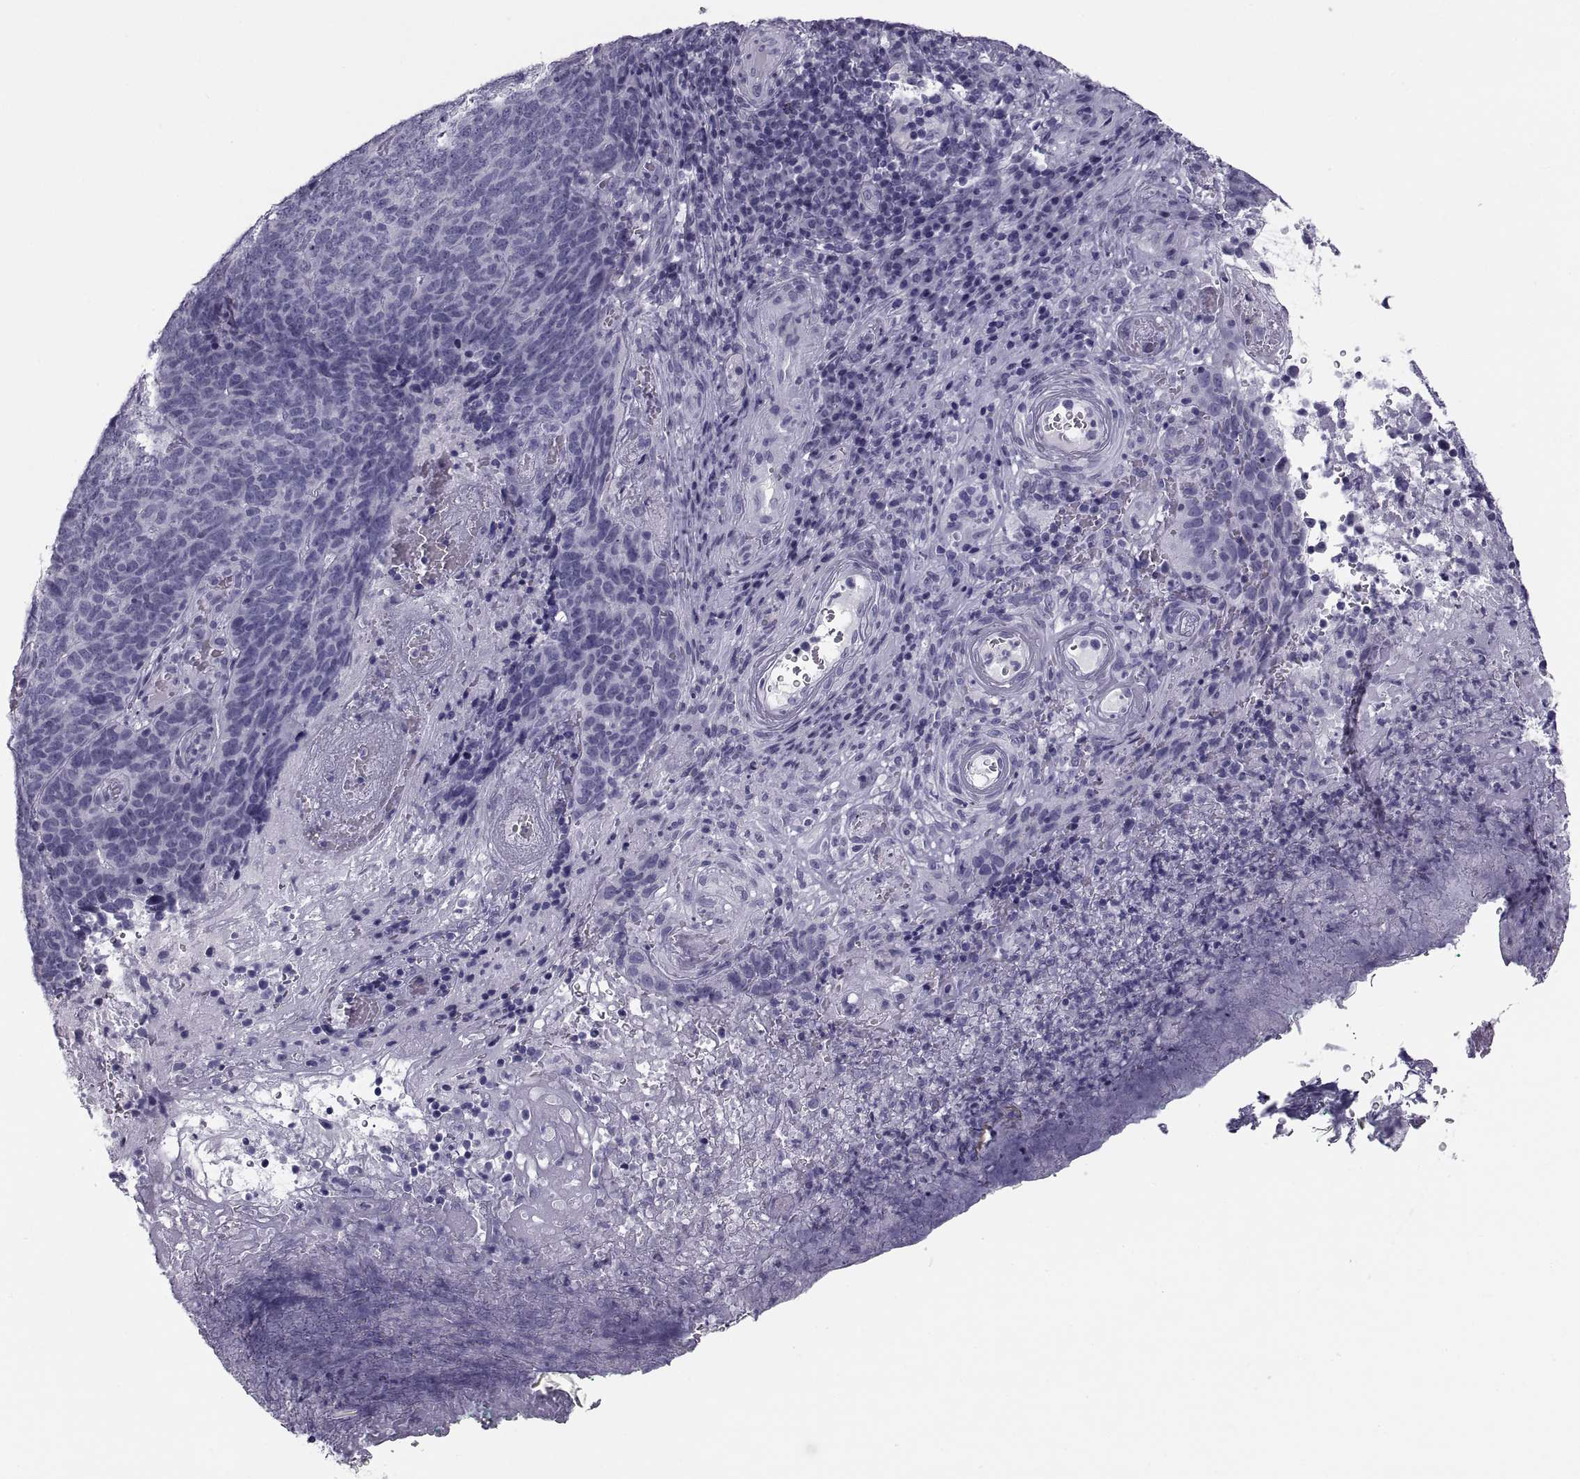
{"staining": {"intensity": "negative", "quantity": "none", "location": "none"}, "tissue": "skin cancer", "cell_type": "Tumor cells", "image_type": "cancer", "snomed": [{"axis": "morphology", "description": "Squamous cell carcinoma, NOS"}, {"axis": "topography", "description": "Skin"}, {"axis": "topography", "description": "Anal"}], "caption": "Human skin cancer (squamous cell carcinoma) stained for a protein using immunohistochemistry reveals no staining in tumor cells.", "gene": "CRISP1", "patient": {"sex": "female", "age": 51}}